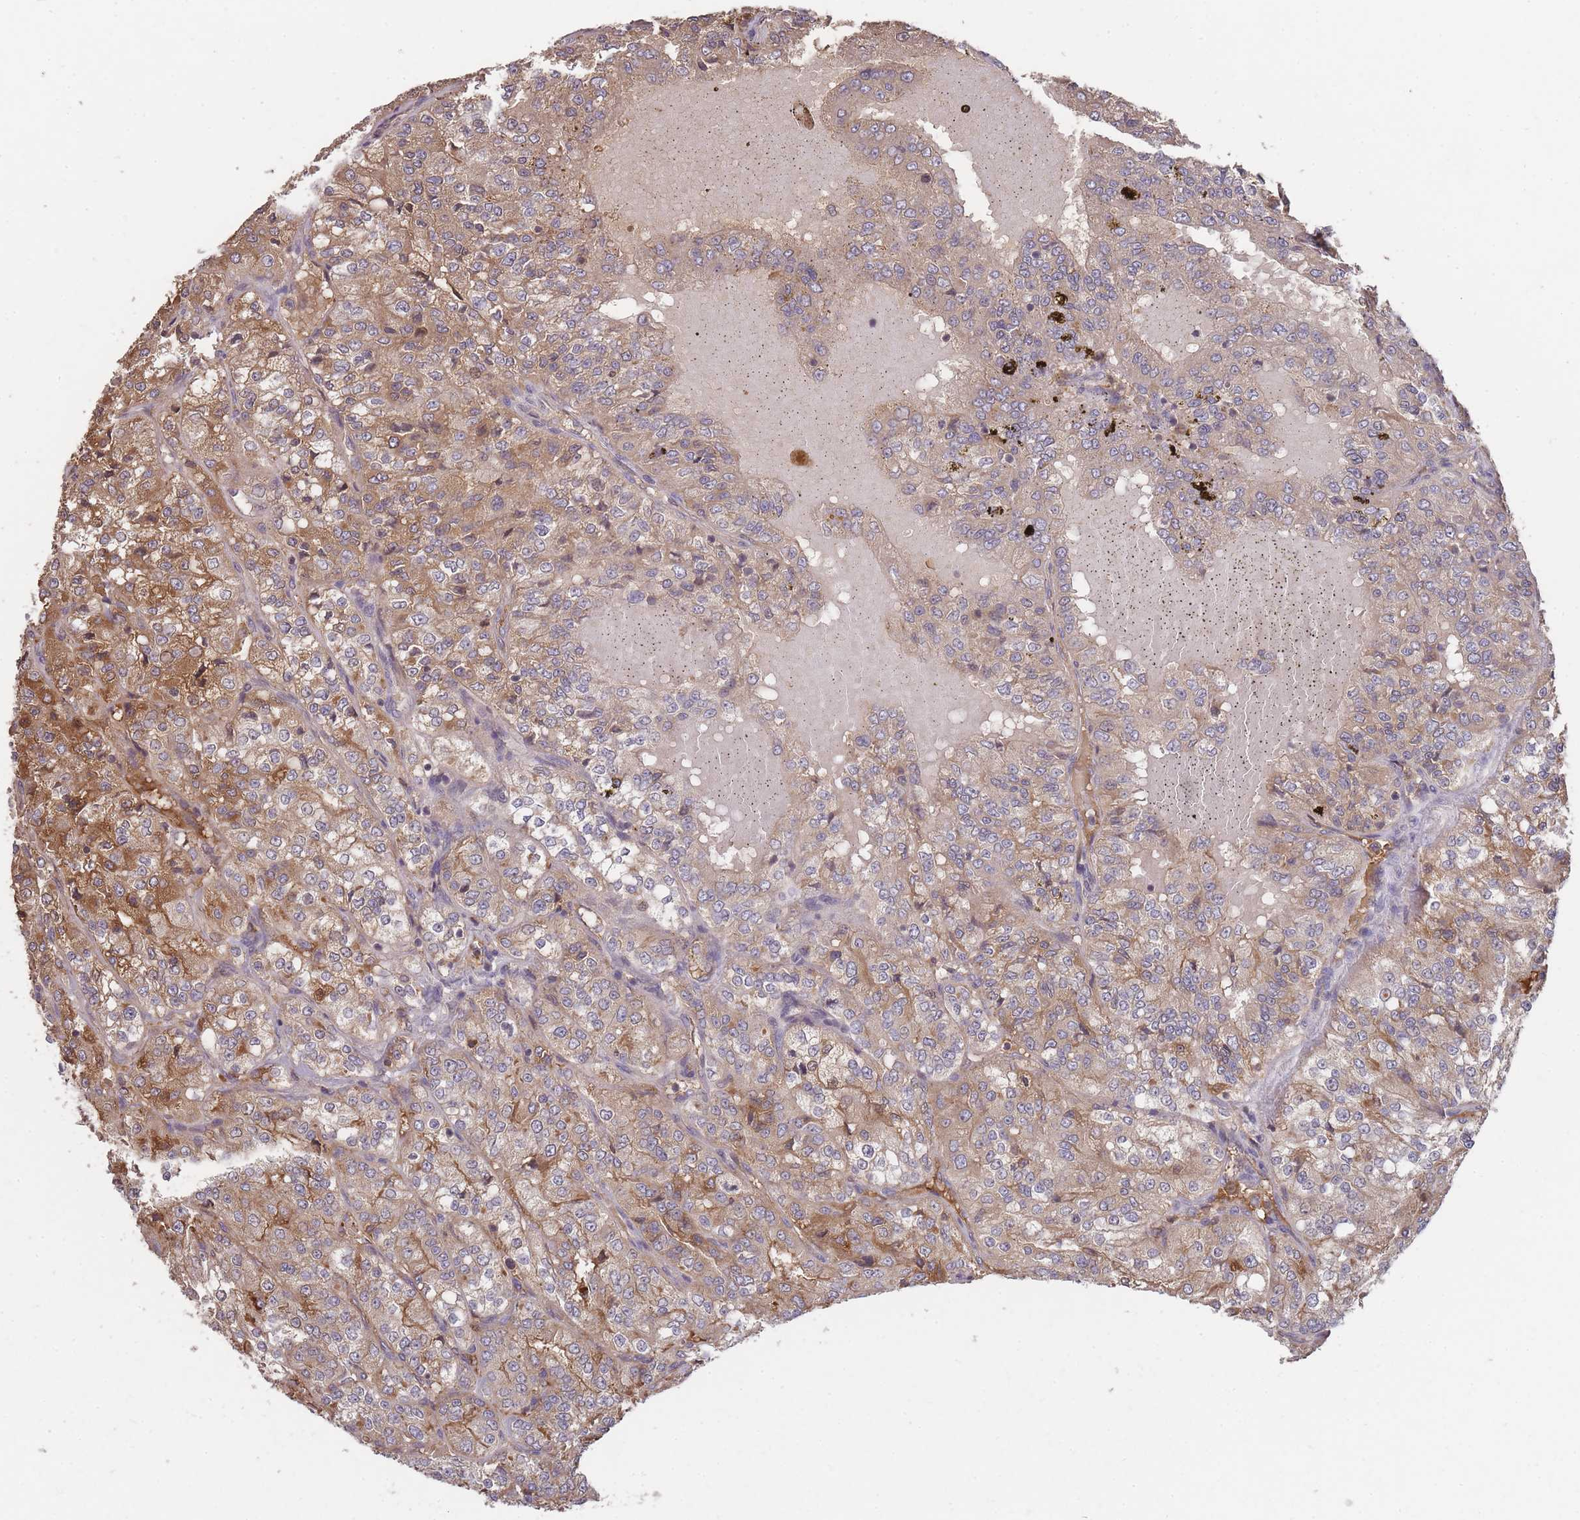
{"staining": {"intensity": "moderate", "quantity": "25%-75%", "location": "cytoplasmic/membranous"}, "tissue": "renal cancer", "cell_type": "Tumor cells", "image_type": "cancer", "snomed": [{"axis": "morphology", "description": "Adenocarcinoma, NOS"}, {"axis": "topography", "description": "Kidney"}], "caption": "IHC photomicrograph of neoplastic tissue: human renal cancer stained using immunohistochemistry (IHC) exhibits medium levels of moderate protein expression localized specifically in the cytoplasmic/membranous of tumor cells, appearing as a cytoplasmic/membranous brown color.", "gene": "RALGDS", "patient": {"sex": "female", "age": 63}}